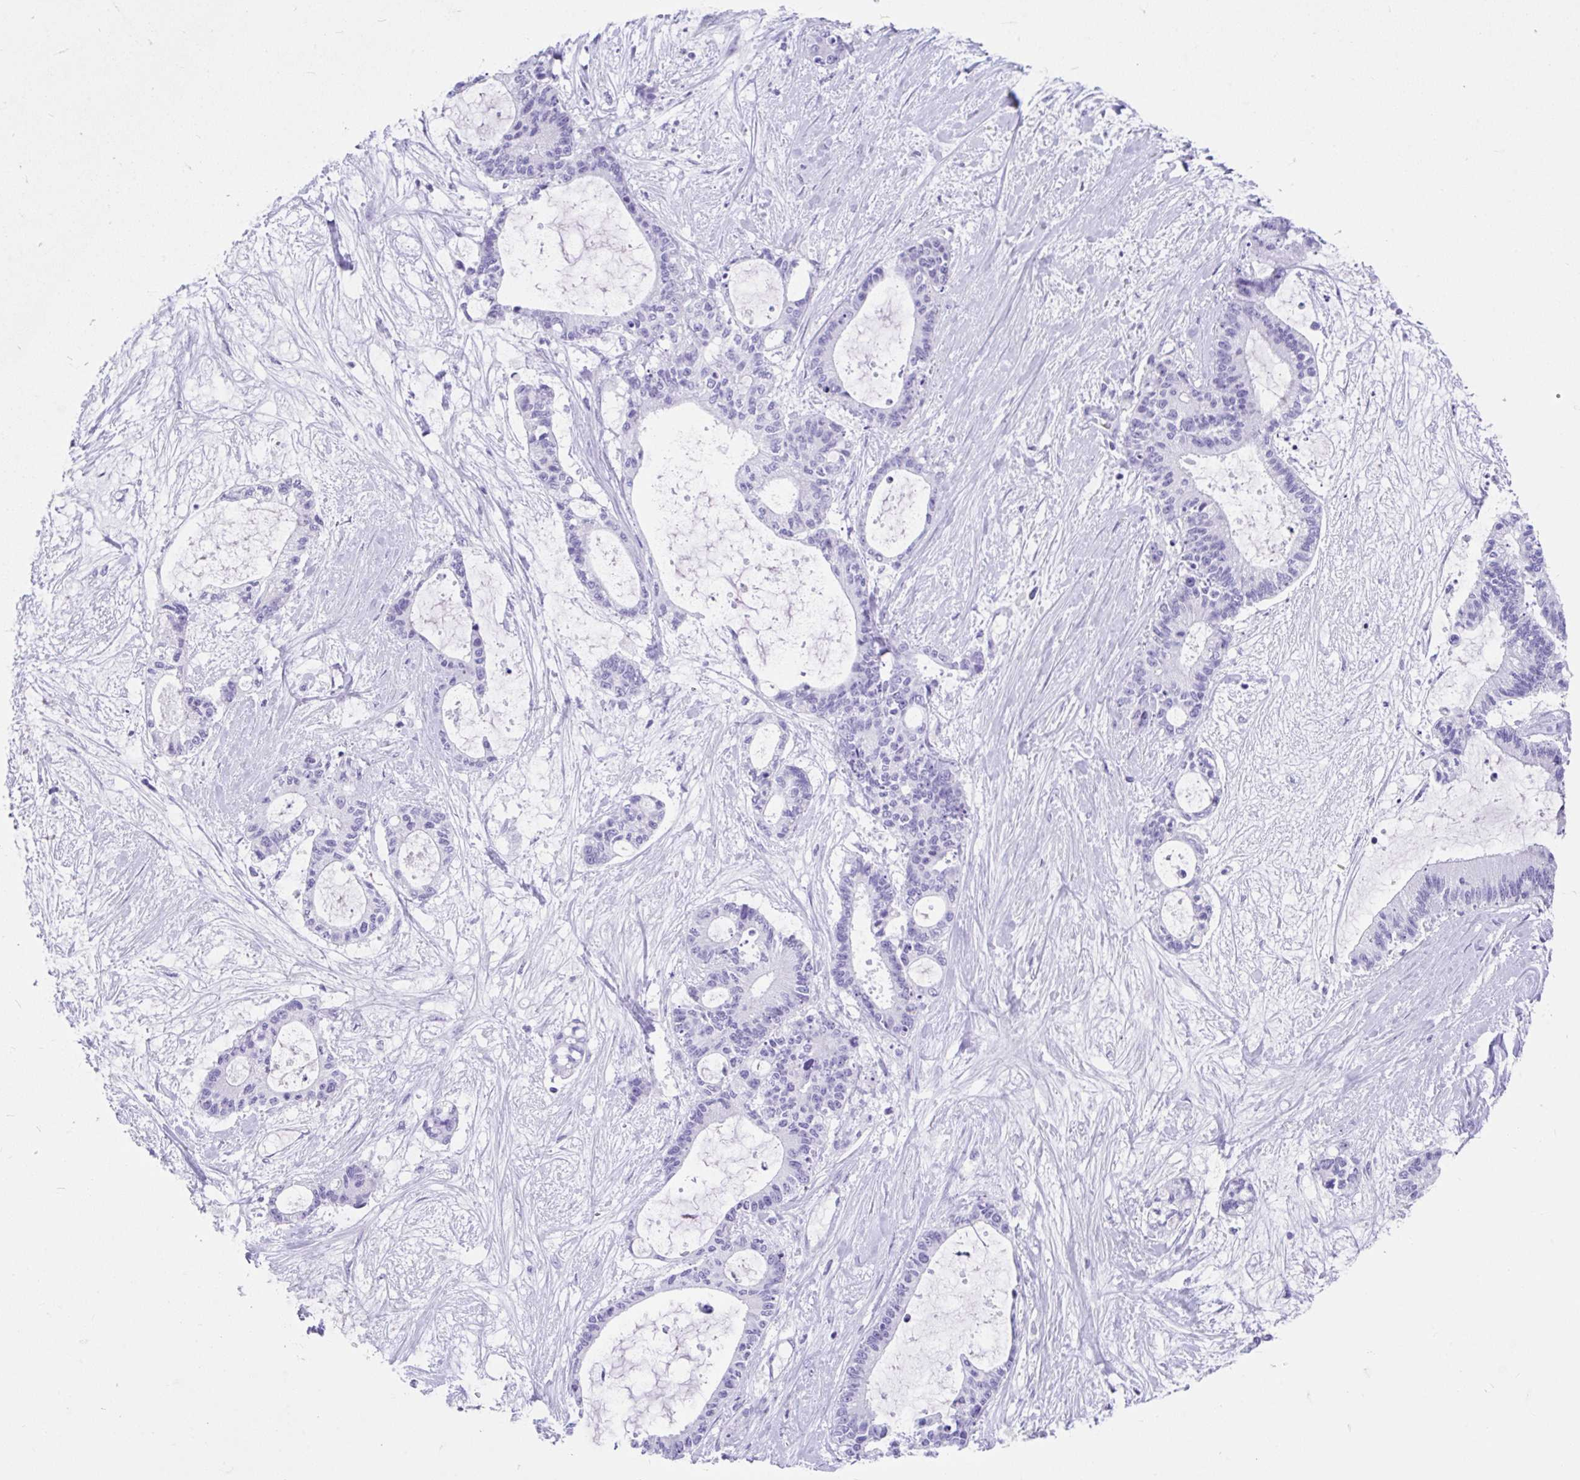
{"staining": {"intensity": "negative", "quantity": "none", "location": "none"}, "tissue": "liver cancer", "cell_type": "Tumor cells", "image_type": "cancer", "snomed": [{"axis": "morphology", "description": "Normal tissue, NOS"}, {"axis": "morphology", "description": "Cholangiocarcinoma"}, {"axis": "topography", "description": "Liver"}, {"axis": "topography", "description": "Peripheral nerve tissue"}], "caption": "This is an IHC photomicrograph of liver cancer (cholangiocarcinoma). There is no expression in tumor cells.", "gene": "FAM107A", "patient": {"sex": "female", "age": 73}}